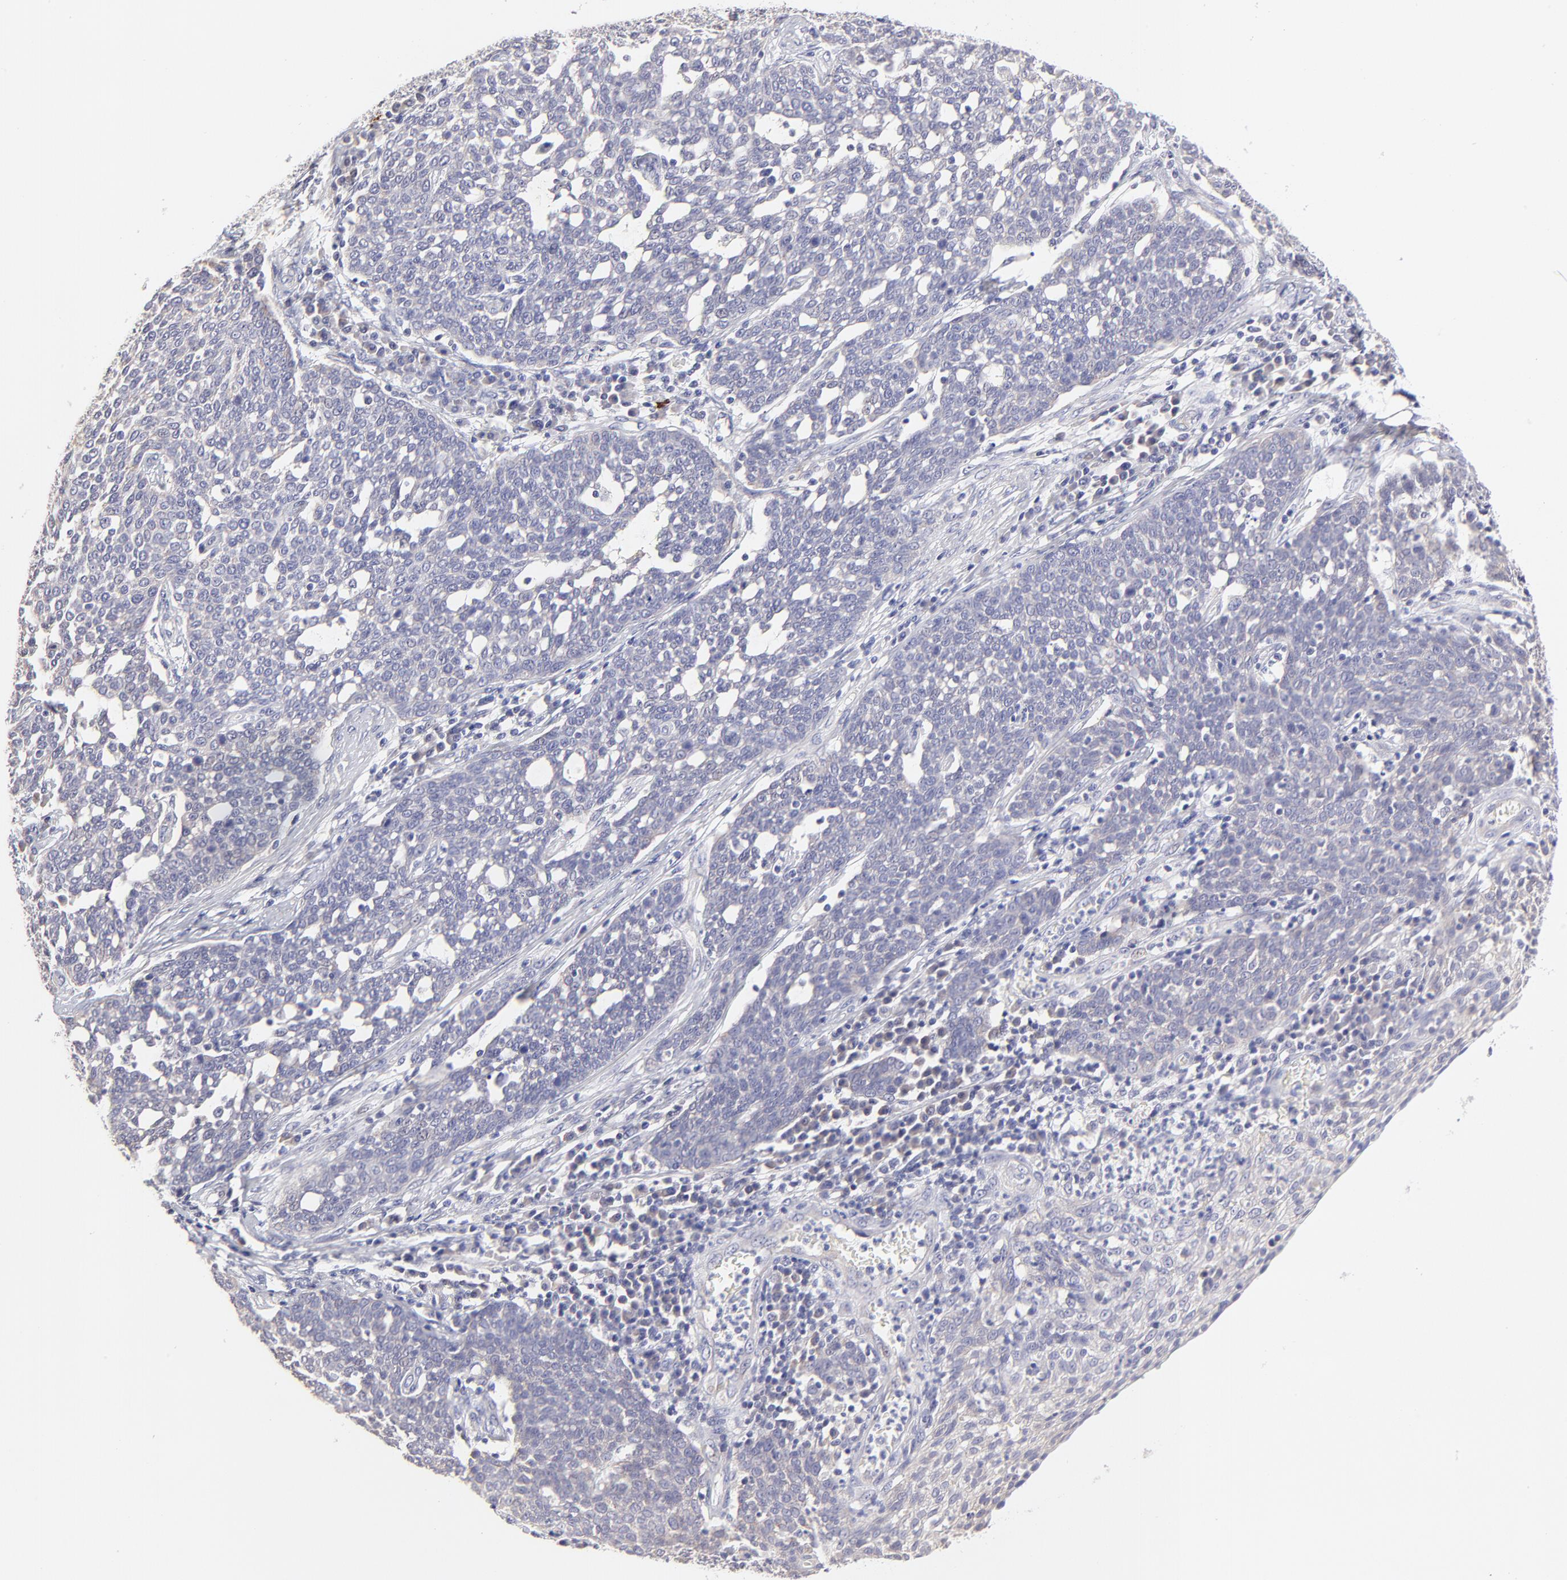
{"staining": {"intensity": "negative", "quantity": "none", "location": "none"}, "tissue": "cervical cancer", "cell_type": "Tumor cells", "image_type": "cancer", "snomed": [{"axis": "morphology", "description": "Squamous cell carcinoma, NOS"}, {"axis": "topography", "description": "Cervix"}], "caption": "Immunohistochemistry micrograph of neoplastic tissue: human cervical cancer stained with DAB shows no significant protein staining in tumor cells.", "gene": "BTG2", "patient": {"sex": "female", "age": 34}}